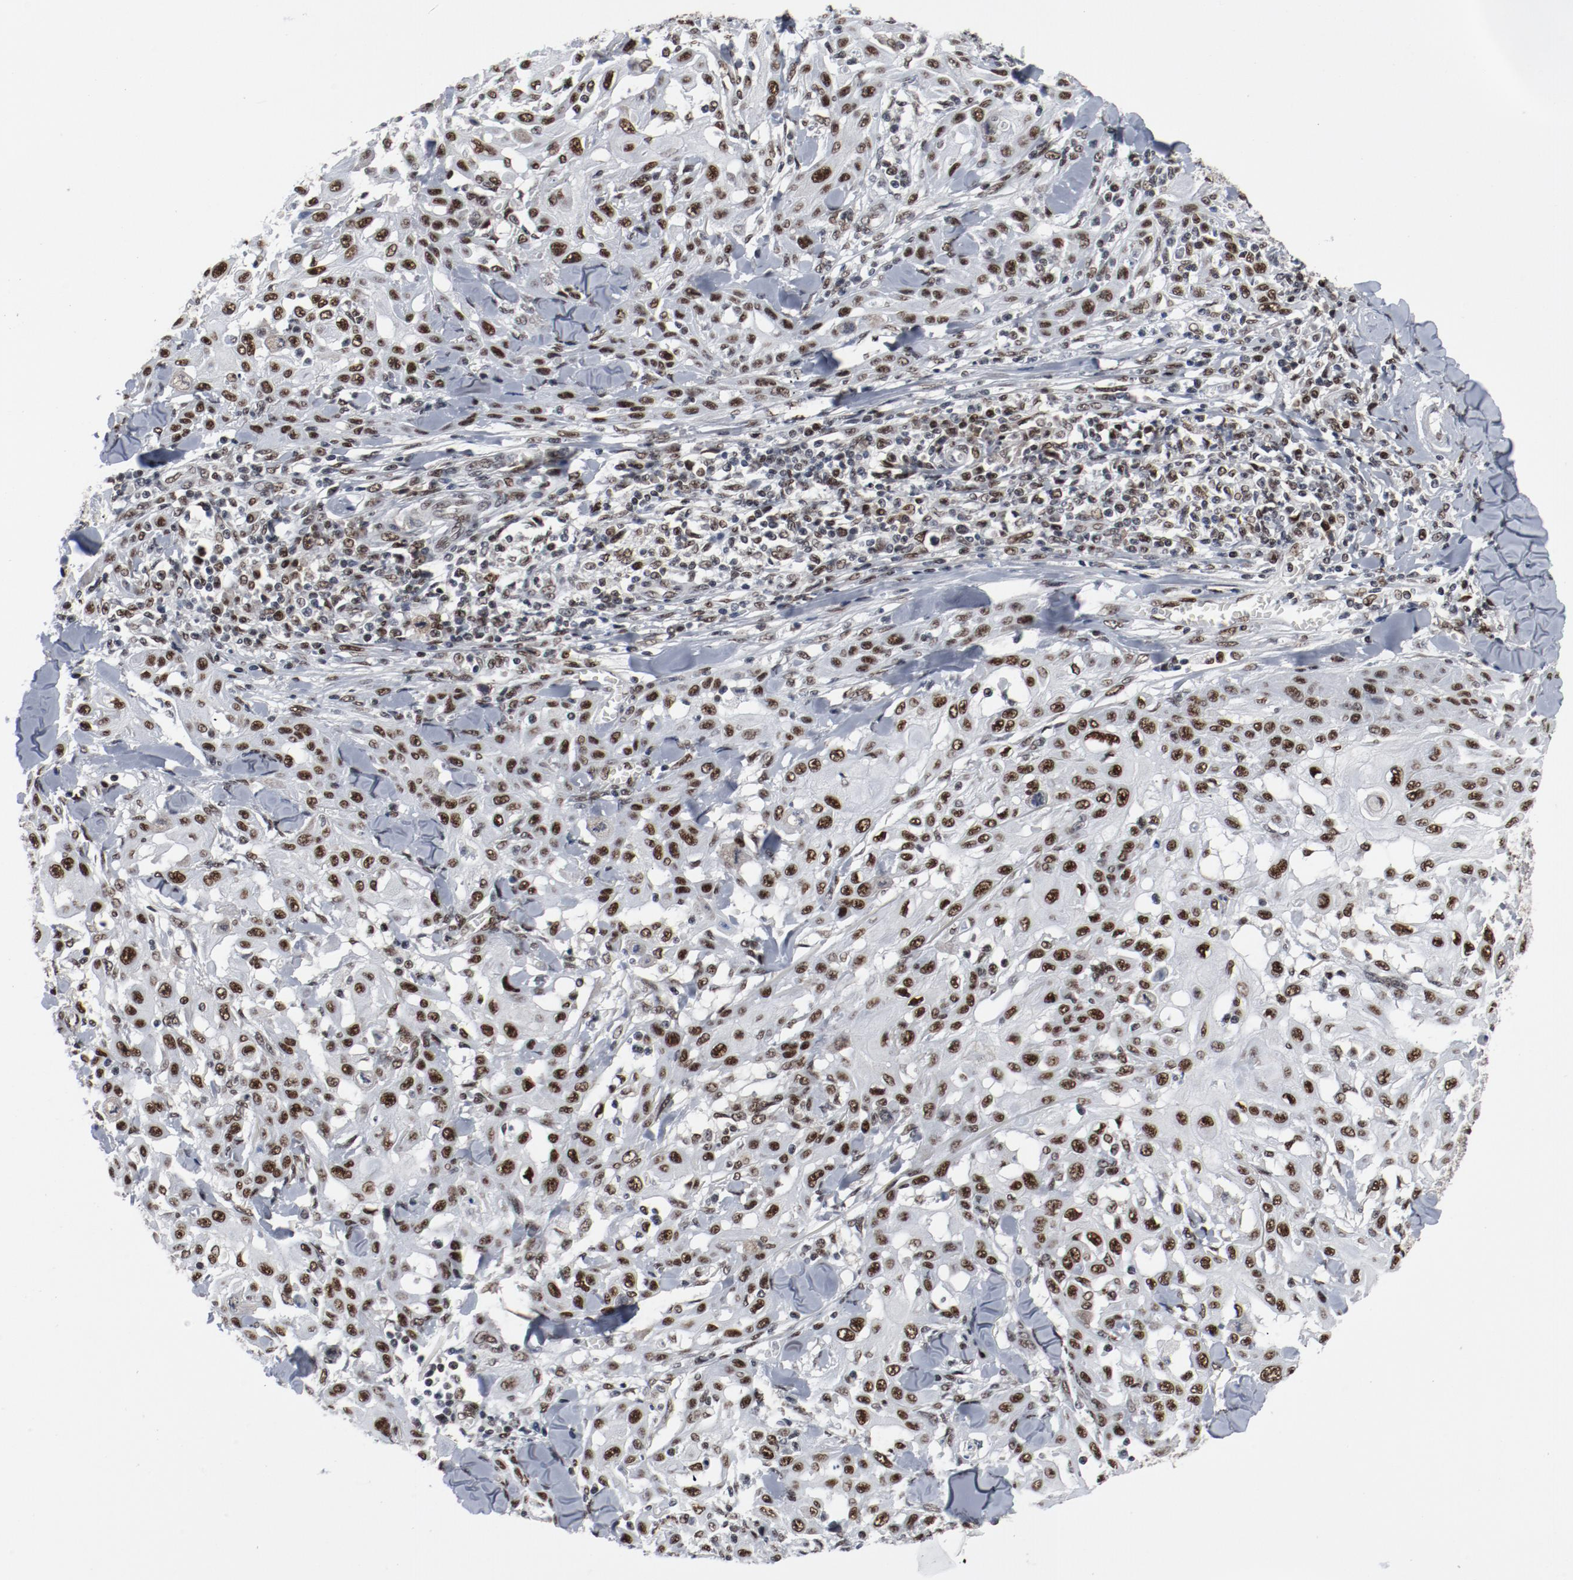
{"staining": {"intensity": "strong", "quantity": ">75%", "location": "nuclear"}, "tissue": "skin cancer", "cell_type": "Tumor cells", "image_type": "cancer", "snomed": [{"axis": "morphology", "description": "Squamous cell carcinoma, NOS"}, {"axis": "topography", "description": "Skin"}], "caption": "DAB immunohistochemical staining of skin cancer (squamous cell carcinoma) displays strong nuclear protein staining in about >75% of tumor cells.", "gene": "JMJD6", "patient": {"sex": "male", "age": 24}}